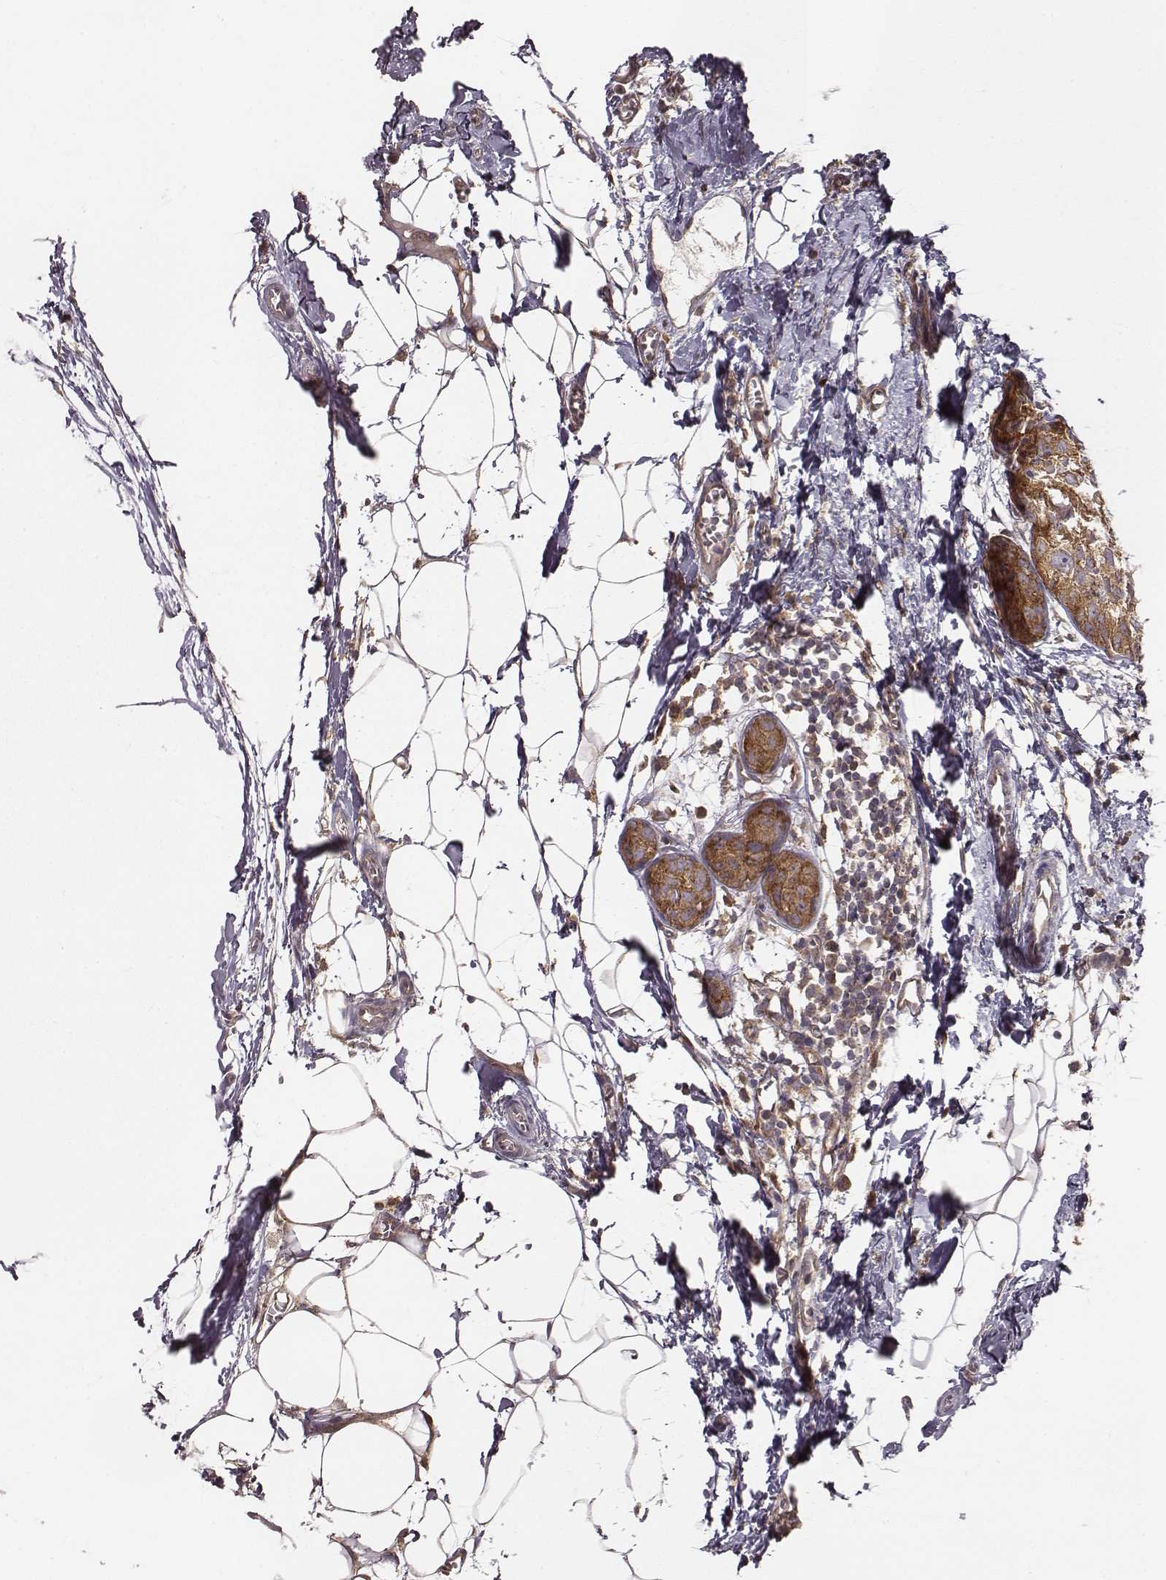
{"staining": {"intensity": "moderate", "quantity": ">75%", "location": "cytoplasmic/membranous"}, "tissue": "breast cancer", "cell_type": "Tumor cells", "image_type": "cancer", "snomed": [{"axis": "morphology", "description": "Duct carcinoma"}, {"axis": "topography", "description": "Breast"}], "caption": "Moderate cytoplasmic/membranous protein staining is appreciated in about >75% of tumor cells in breast cancer (infiltrating ductal carcinoma).", "gene": "VPS26A", "patient": {"sex": "female", "age": 38}}